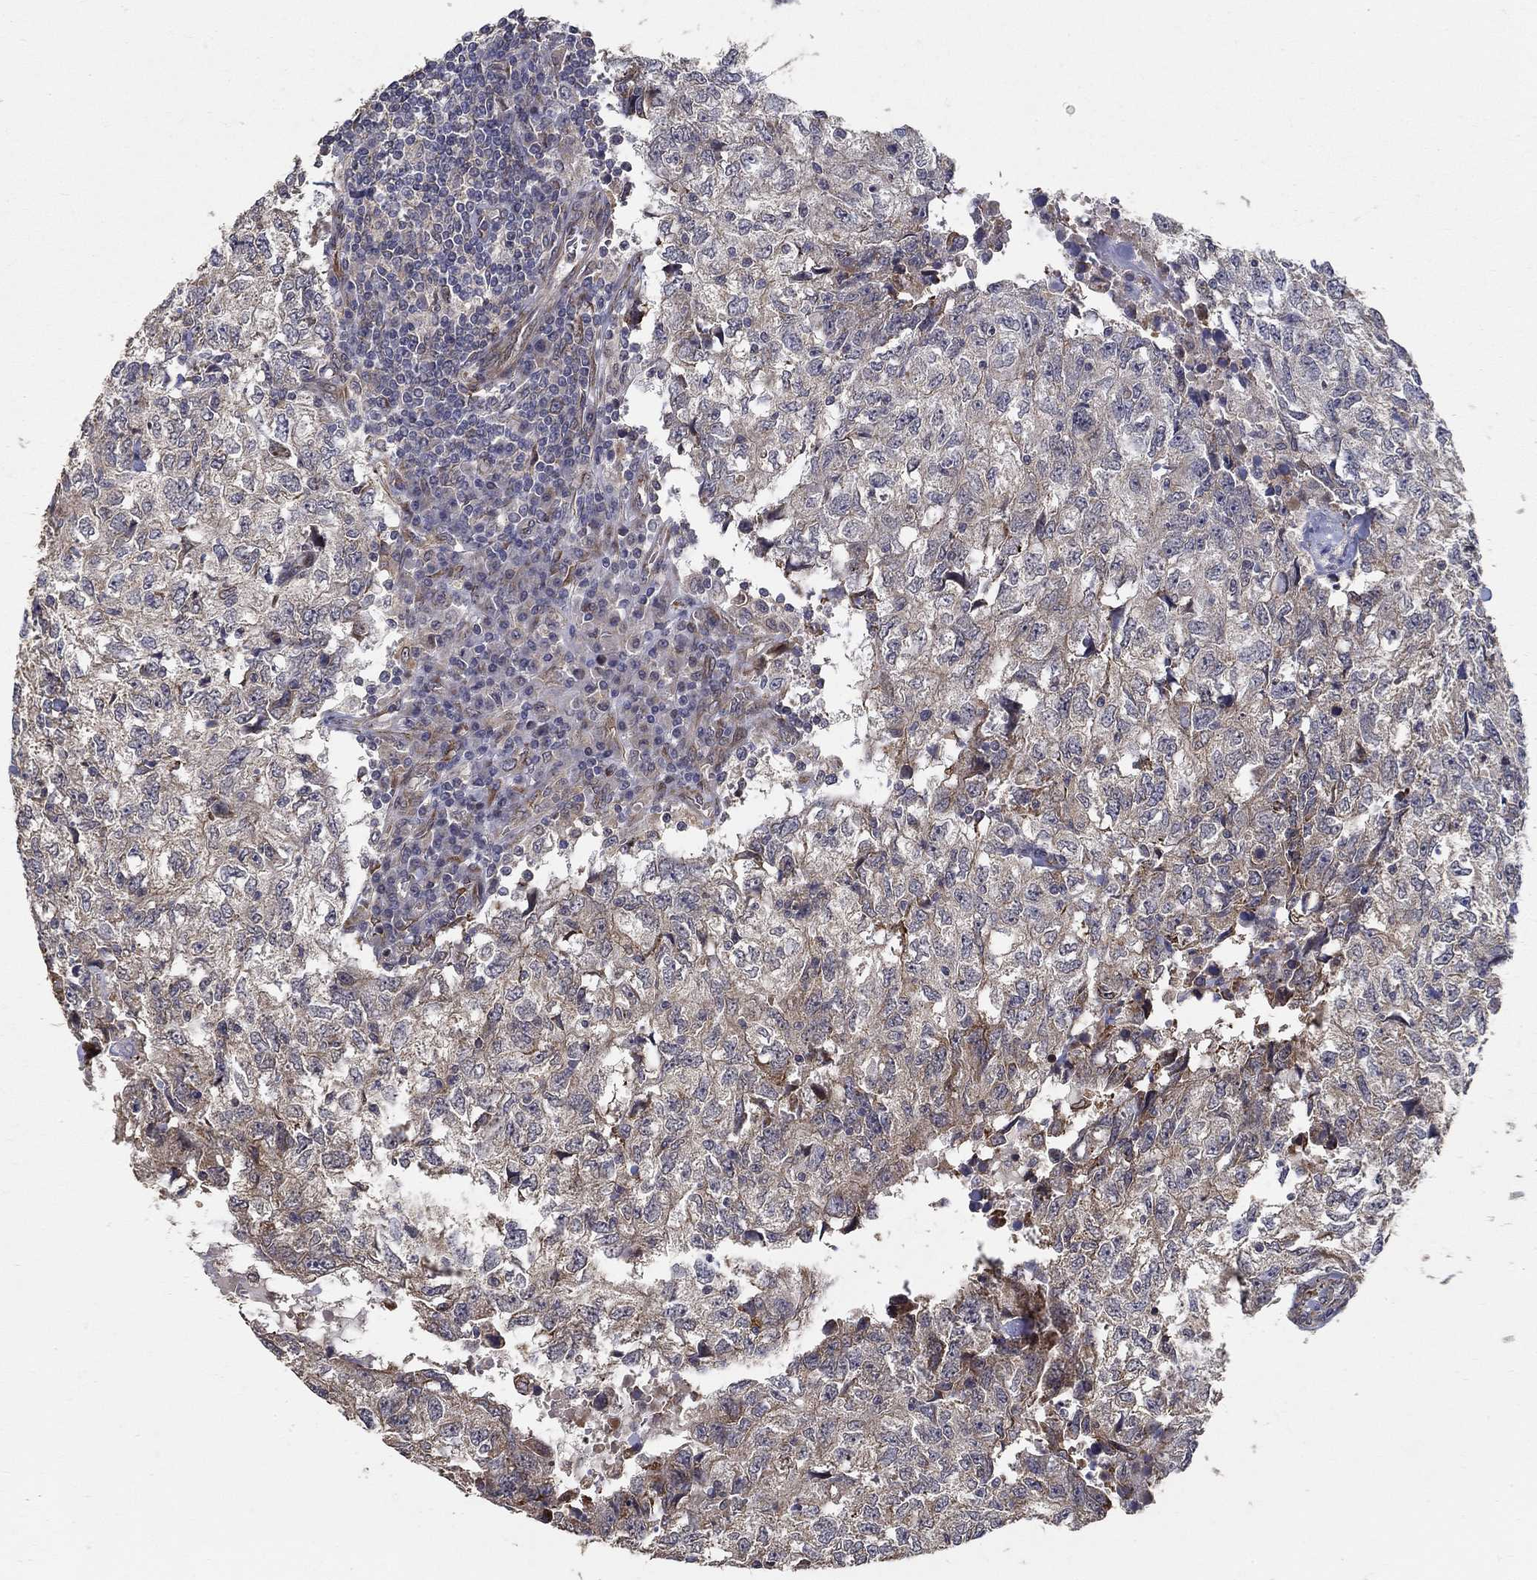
{"staining": {"intensity": "weak", "quantity": "<25%", "location": "cytoplasmic/membranous"}, "tissue": "breast cancer", "cell_type": "Tumor cells", "image_type": "cancer", "snomed": [{"axis": "morphology", "description": "Duct carcinoma"}, {"axis": "topography", "description": "Breast"}], "caption": "Protein analysis of invasive ductal carcinoma (breast) exhibits no significant expression in tumor cells.", "gene": "ZNF594", "patient": {"sex": "female", "age": 30}}